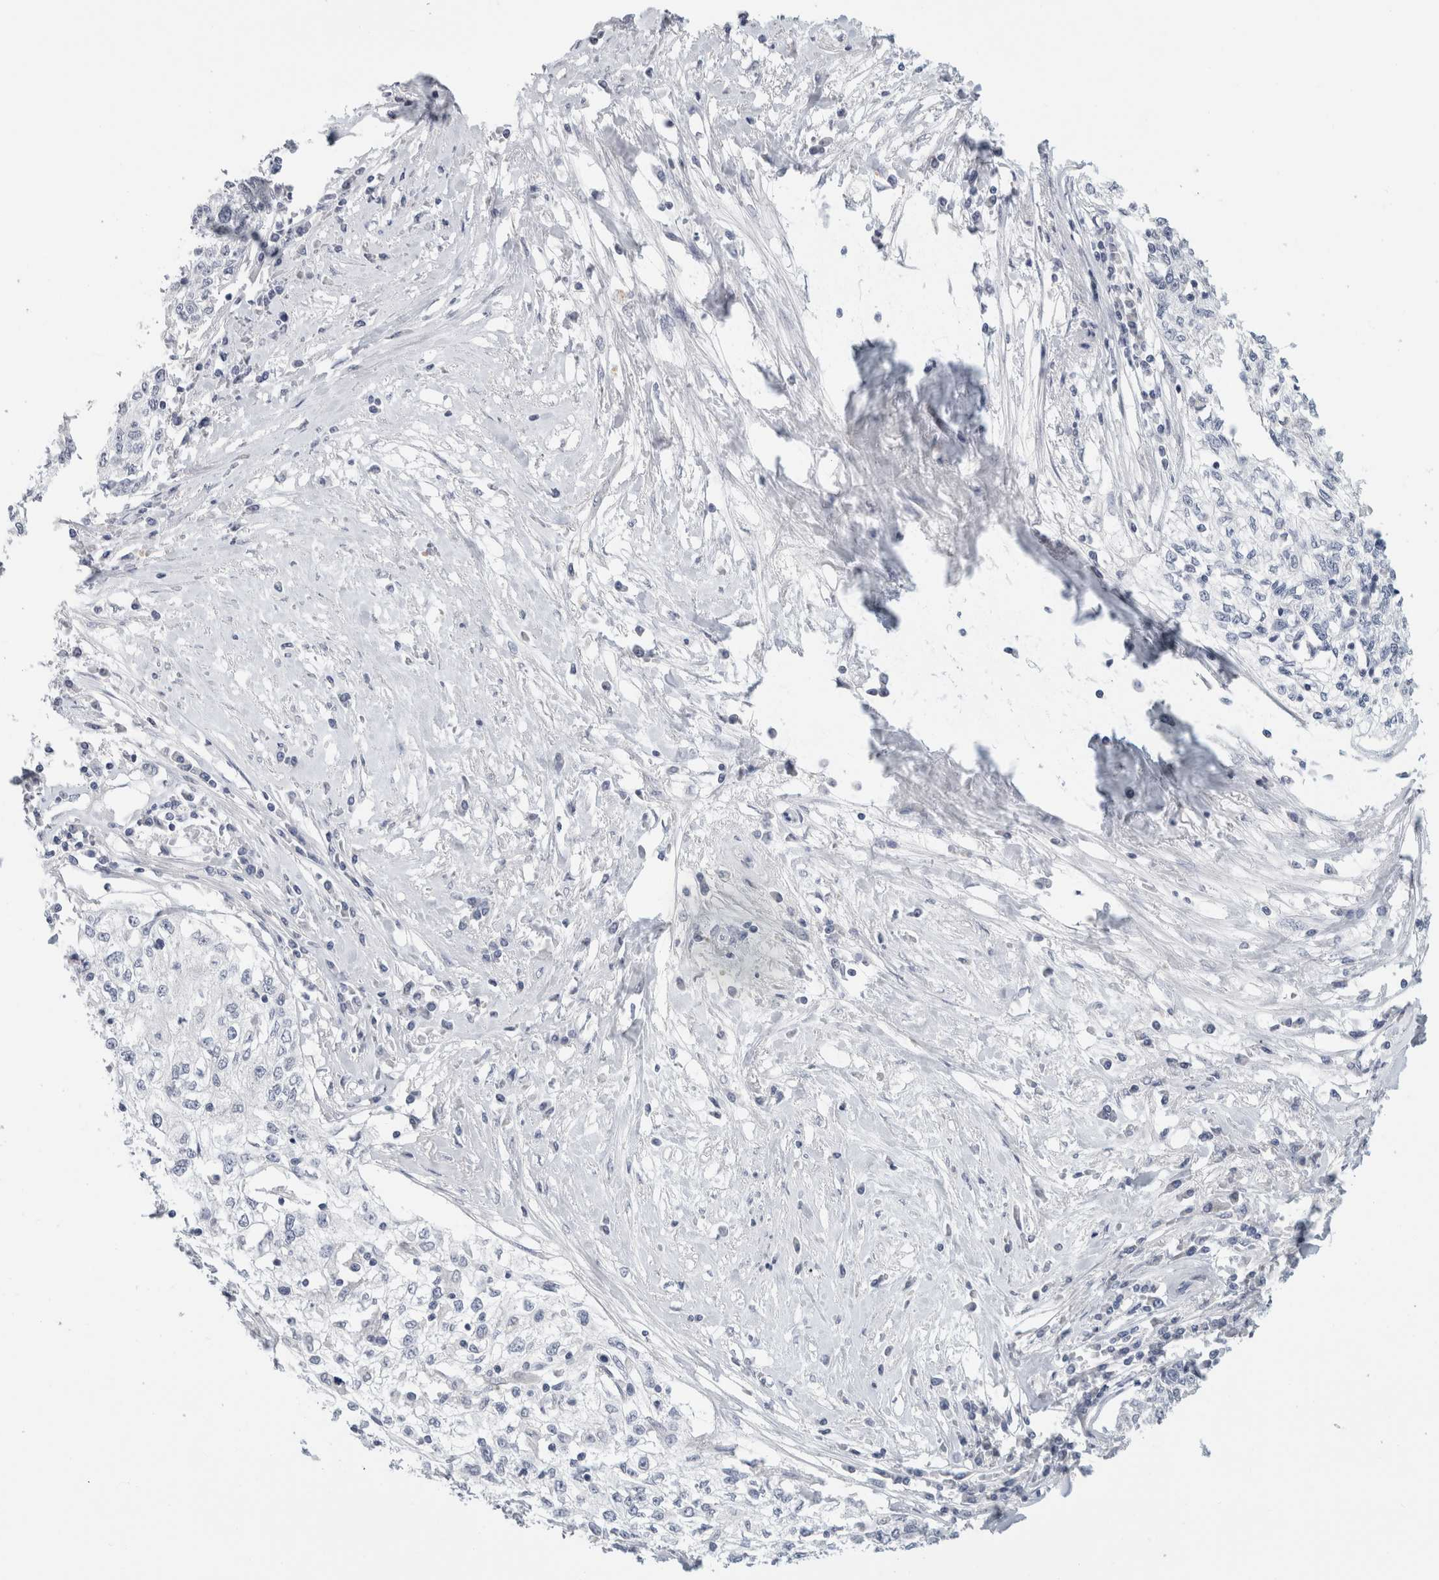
{"staining": {"intensity": "negative", "quantity": "none", "location": "none"}, "tissue": "cervical cancer", "cell_type": "Tumor cells", "image_type": "cancer", "snomed": [{"axis": "morphology", "description": "Squamous cell carcinoma, NOS"}, {"axis": "topography", "description": "Cervix"}], "caption": "Tumor cells are negative for protein expression in human cervical cancer.", "gene": "BCAN", "patient": {"sex": "female", "age": 57}}